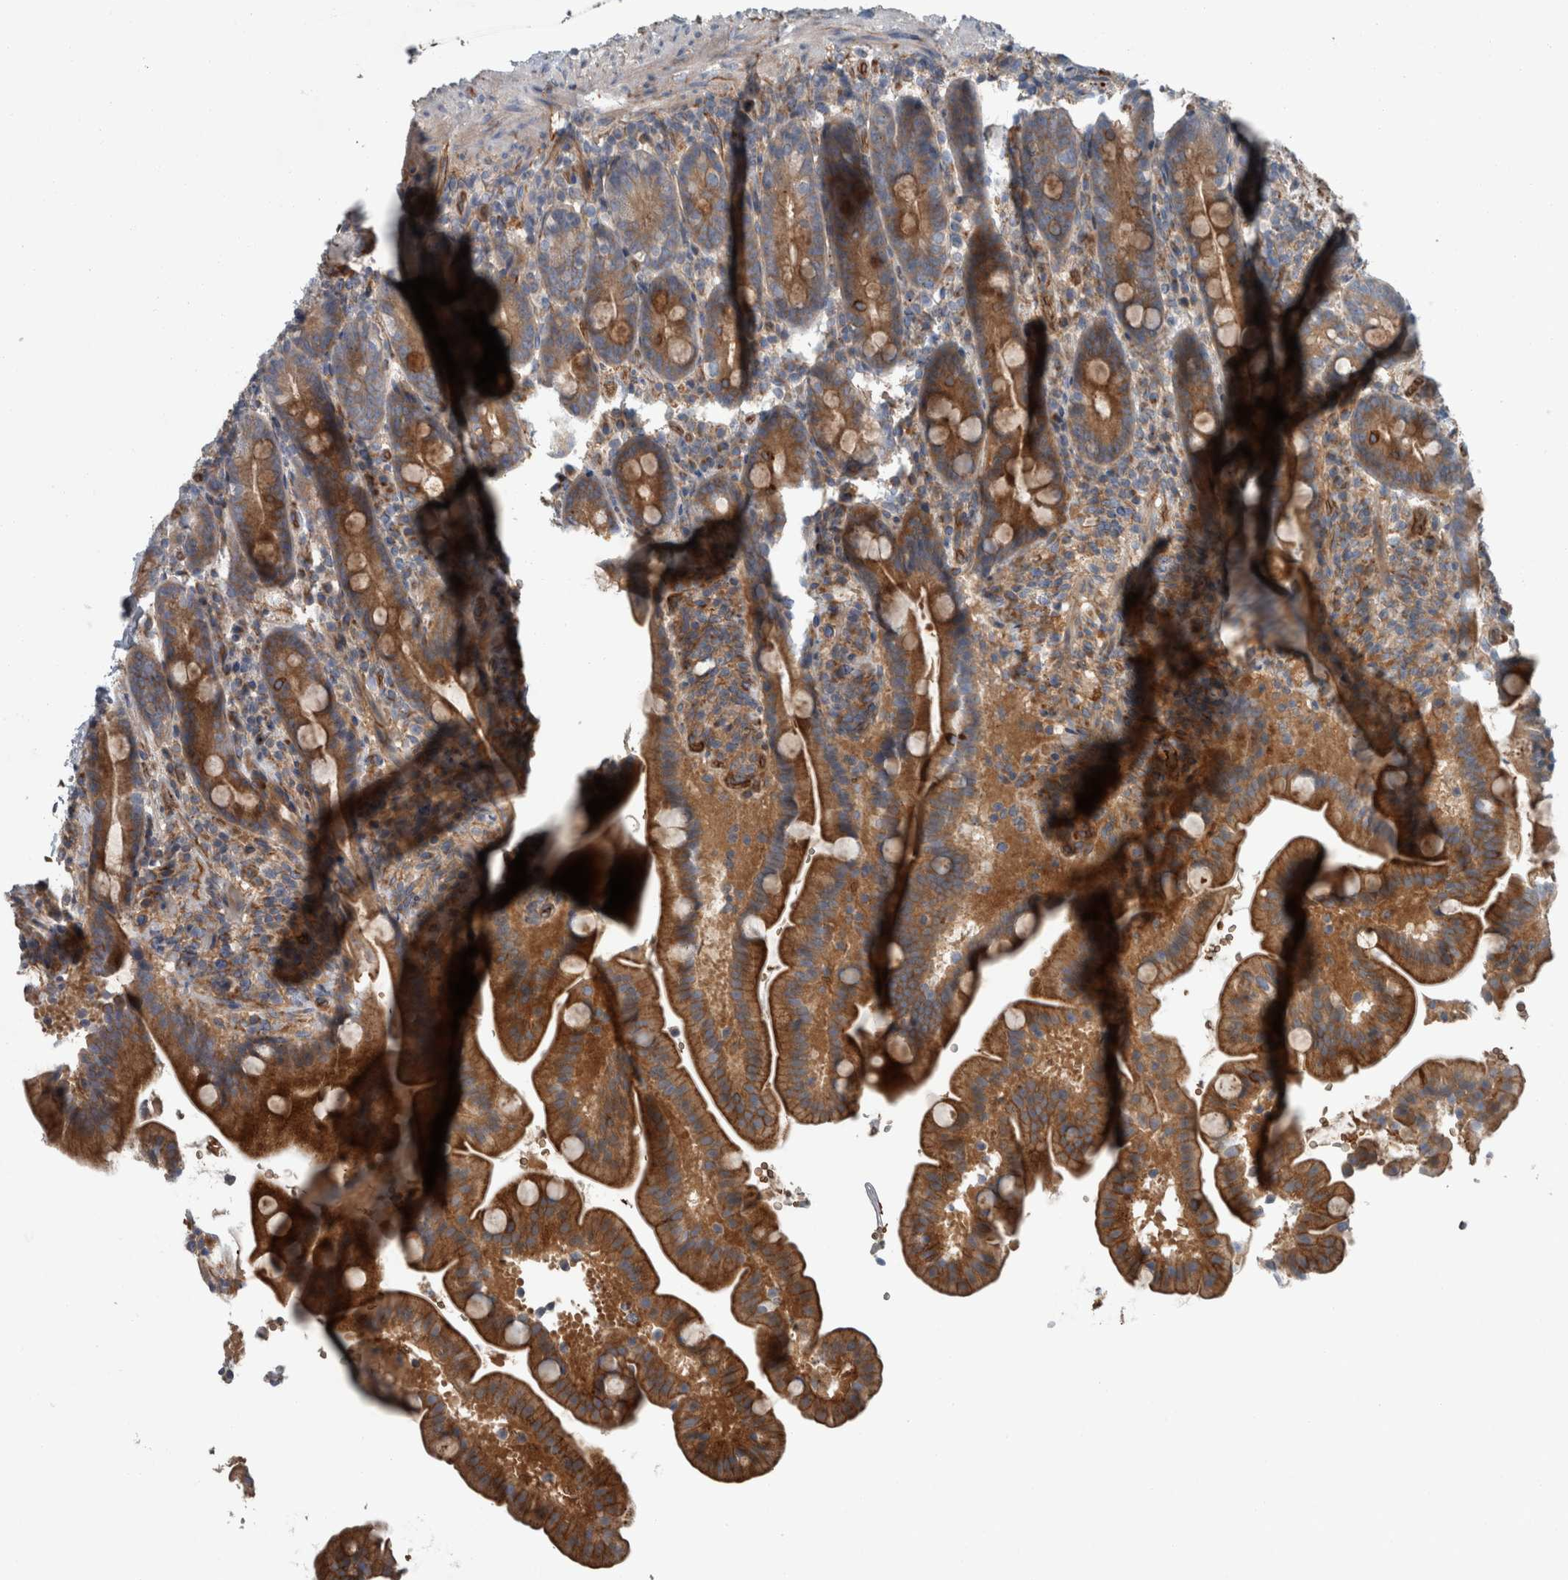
{"staining": {"intensity": "moderate", "quantity": ">75%", "location": "cytoplasmic/membranous"}, "tissue": "duodenum", "cell_type": "Glandular cells", "image_type": "normal", "snomed": [{"axis": "morphology", "description": "Normal tissue, NOS"}, {"axis": "topography", "description": "Duodenum"}], "caption": "Brown immunohistochemical staining in normal duodenum demonstrates moderate cytoplasmic/membranous staining in approximately >75% of glandular cells.", "gene": "GLT8D2", "patient": {"sex": "male", "age": 54}}